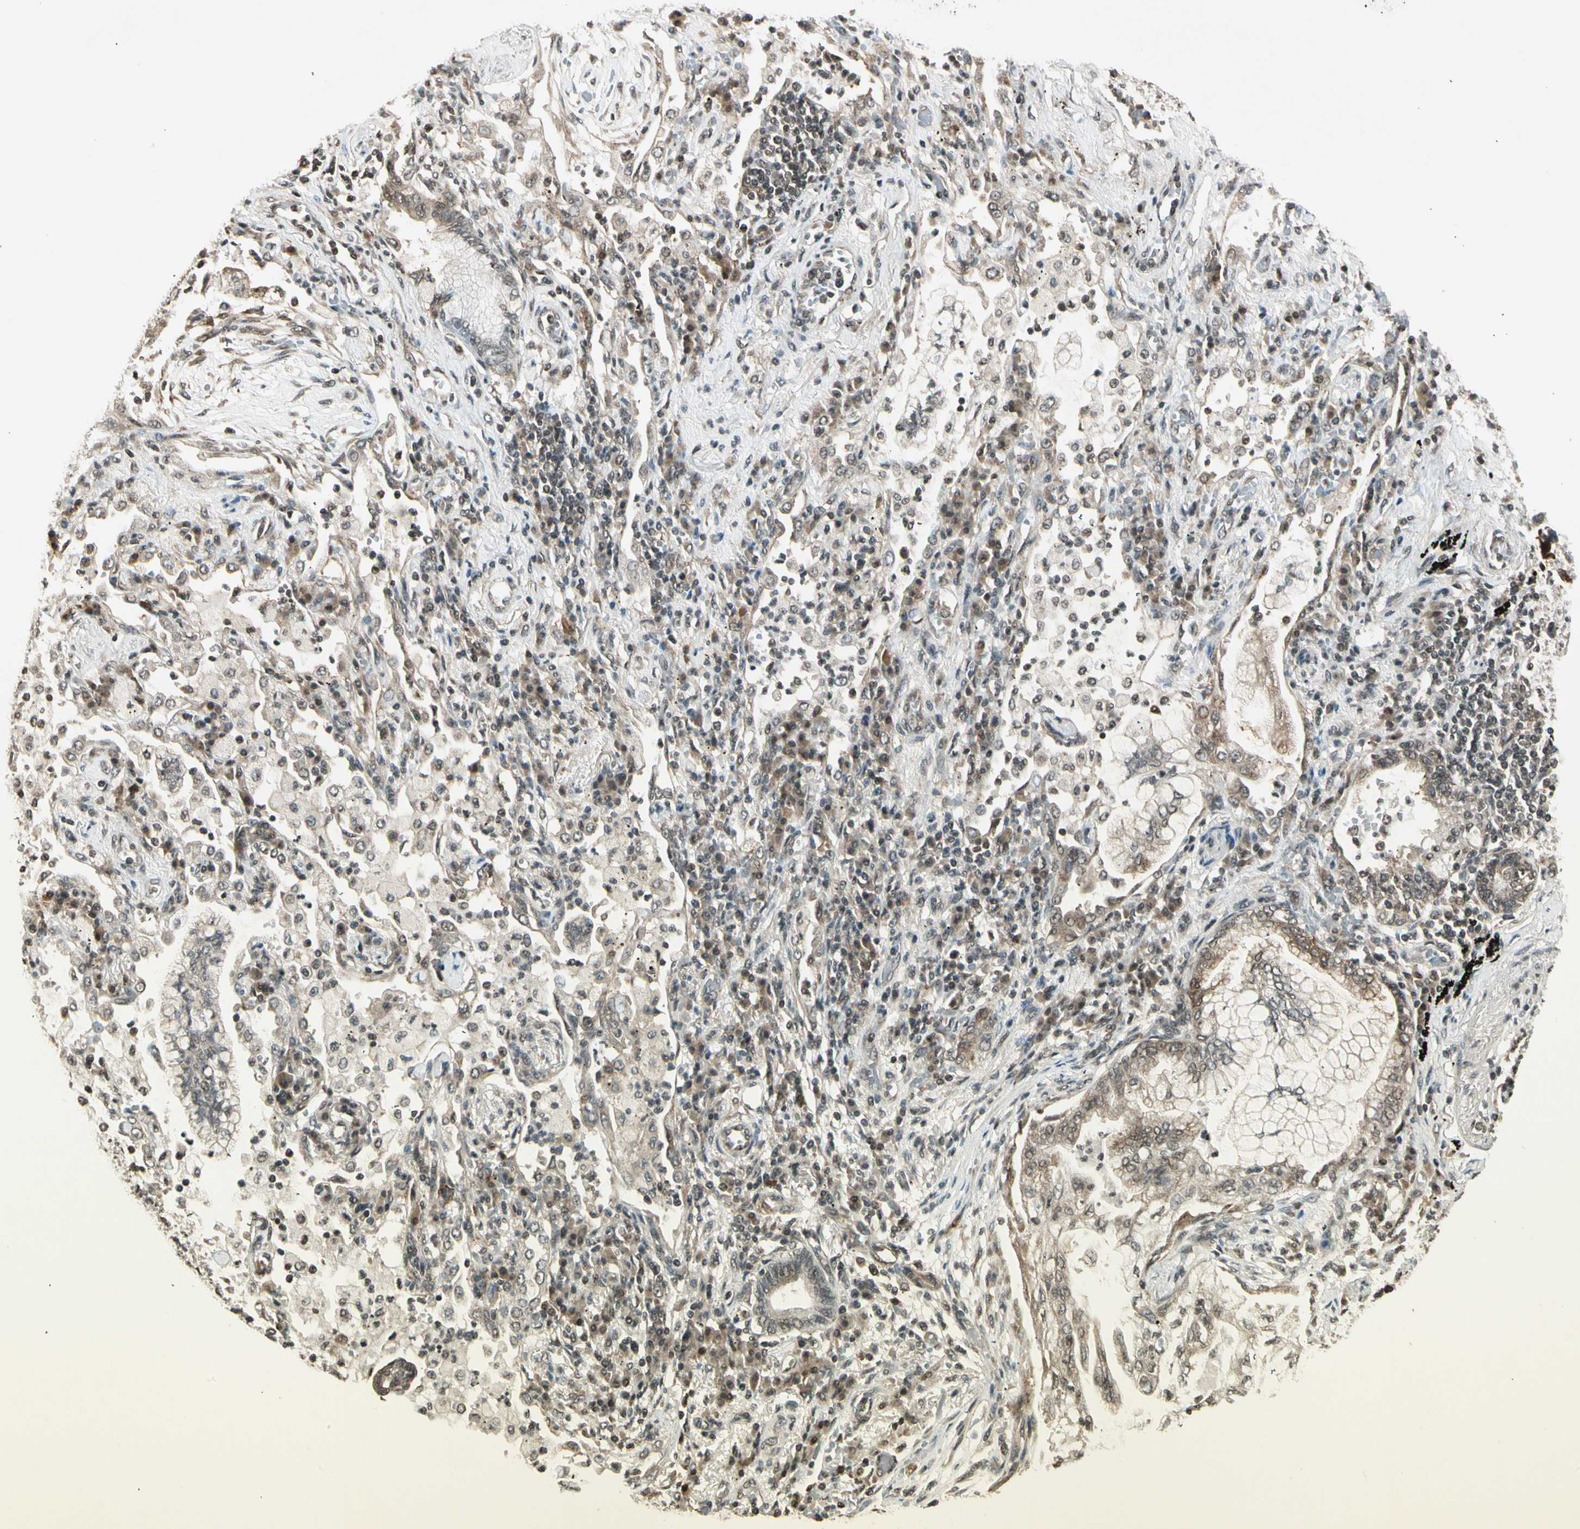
{"staining": {"intensity": "moderate", "quantity": "<25%", "location": "cytoplasmic/membranous"}, "tissue": "lung cancer", "cell_type": "Tumor cells", "image_type": "cancer", "snomed": [{"axis": "morphology", "description": "Normal tissue, NOS"}, {"axis": "morphology", "description": "Adenocarcinoma, NOS"}, {"axis": "topography", "description": "Bronchus"}, {"axis": "topography", "description": "Lung"}], "caption": "Immunohistochemical staining of lung cancer reveals low levels of moderate cytoplasmic/membranous expression in about <25% of tumor cells. (DAB (3,3'-diaminobenzidine) IHC, brown staining for protein, blue staining for nuclei).", "gene": "SMN2", "patient": {"sex": "female", "age": 70}}